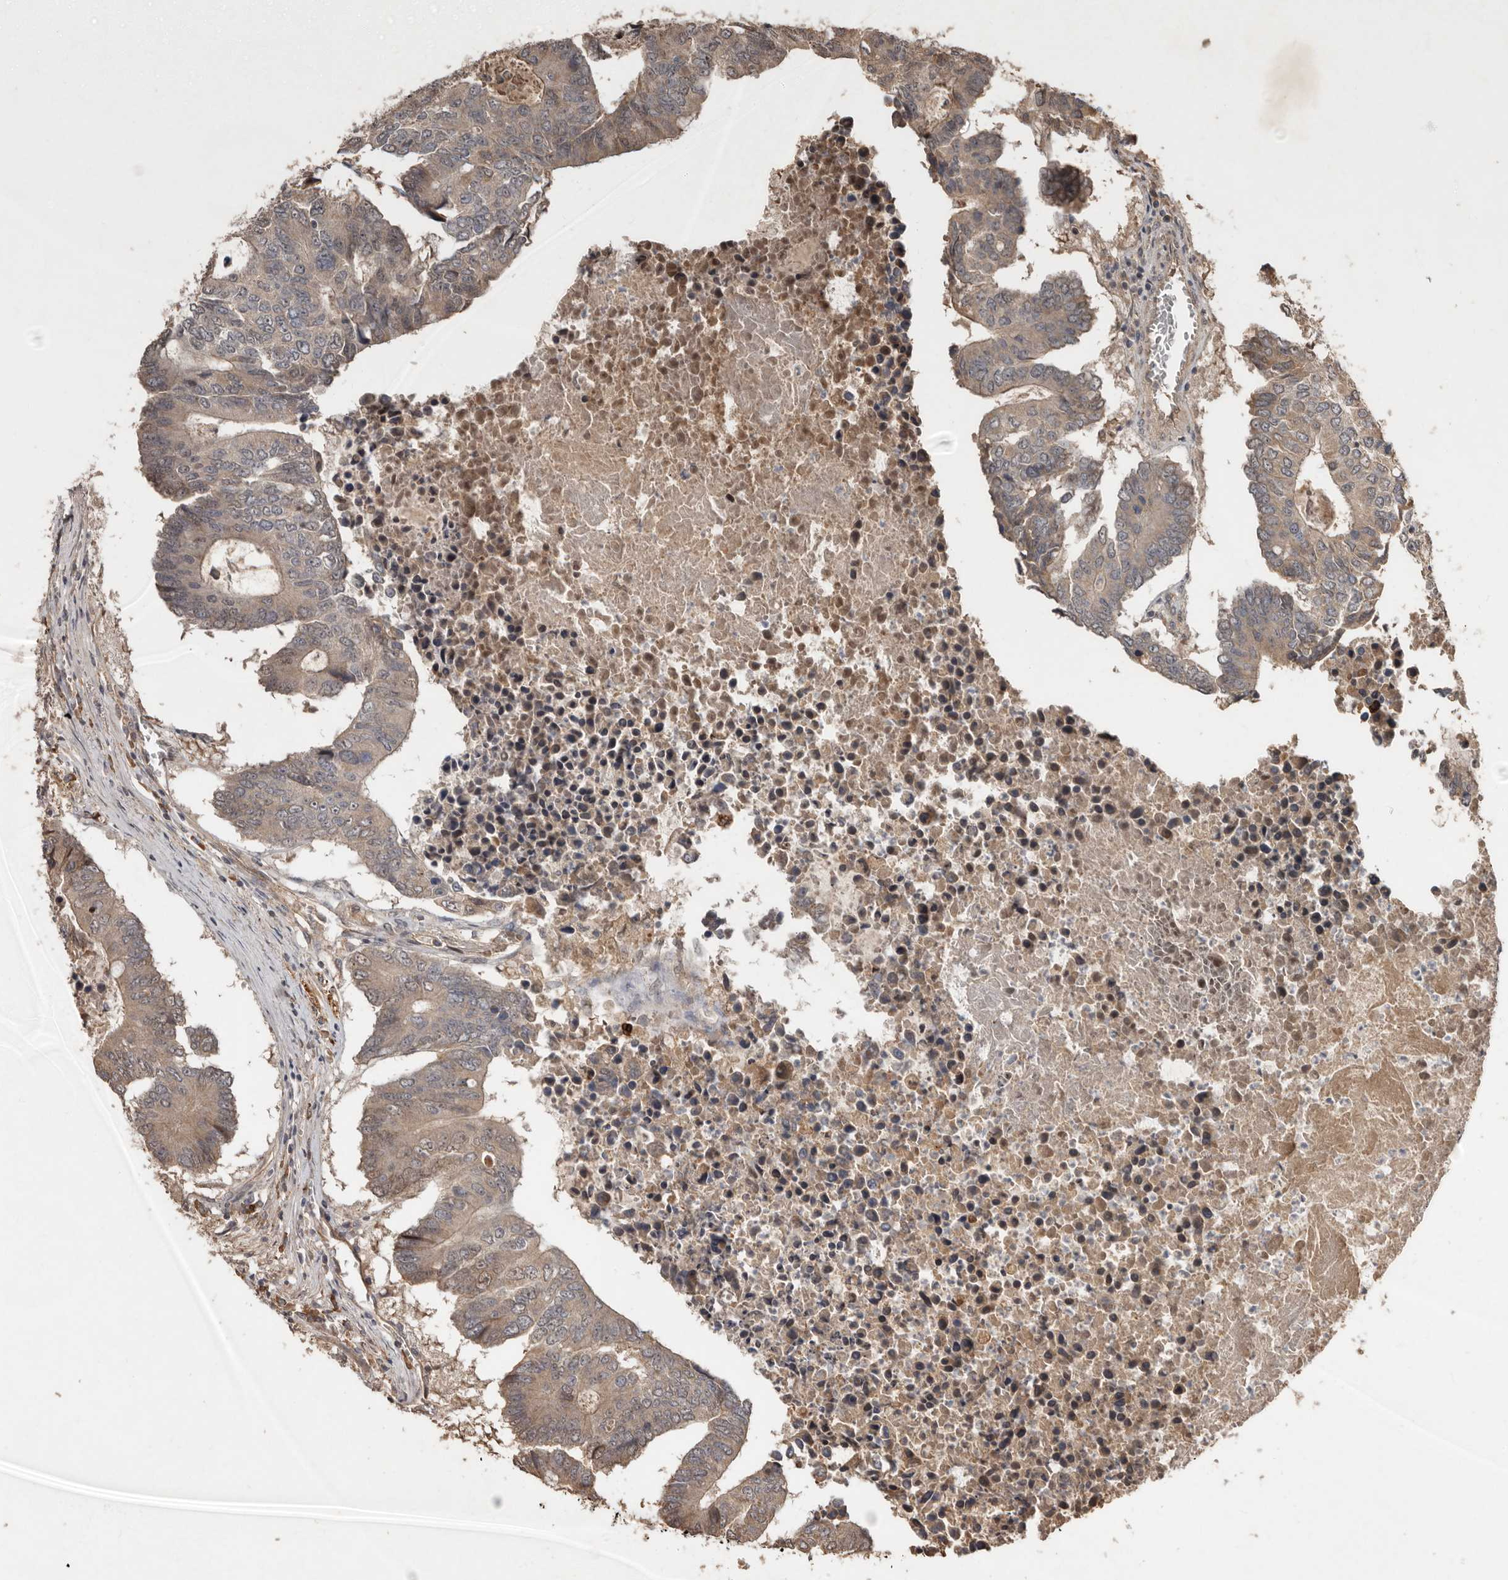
{"staining": {"intensity": "weak", "quantity": "25%-75%", "location": "cytoplasmic/membranous"}, "tissue": "colorectal cancer", "cell_type": "Tumor cells", "image_type": "cancer", "snomed": [{"axis": "morphology", "description": "Adenocarcinoma, NOS"}, {"axis": "topography", "description": "Colon"}], "caption": "Protein analysis of colorectal cancer tissue demonstrates weak cytoplasmic/membranous positivity in approximately 25%-75% of tumor cells.", "gene": "KIF26B", "patient": {"sex": "male", "age": 87}}